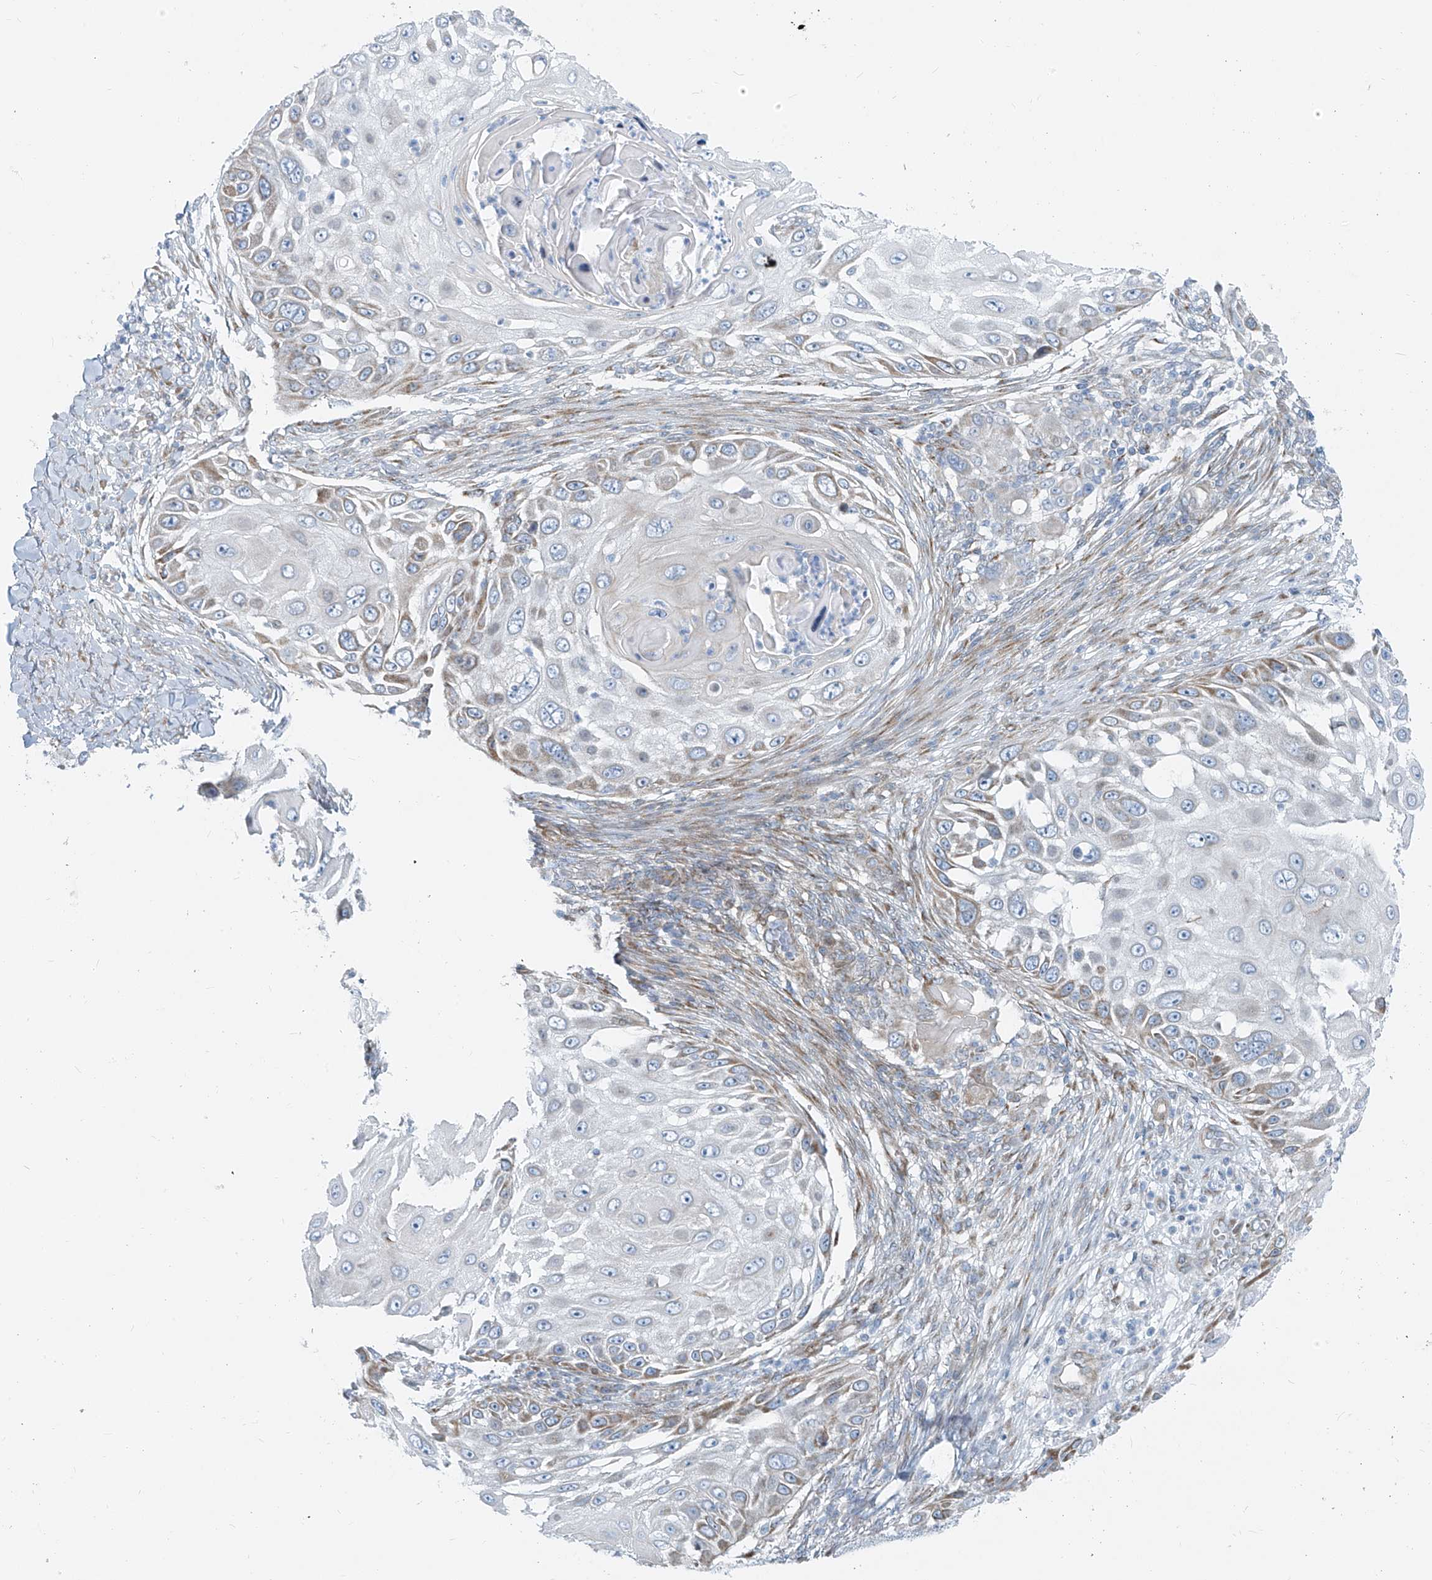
{"staining": {"intensity": "moderate", "quantity": "<25%", "location": "cytoplasmic/membranous"}, "tissue": "skin cancer", "cell_type": "Tumor cells", "image_type": "cancer", "snomed": [{"axis": "morphology", "description": "Squamous cell carcinoma, NOS"}, {"axis": "topography", "description": "Skin"}], "caption": "Tumor cells show low levels of moderate cytoplasmic/membranous expression in about <25% of cells in squamous cell carcinoma (skin).", "gene": "HIC2", "patient": {"sex": "female", "age": 44}}